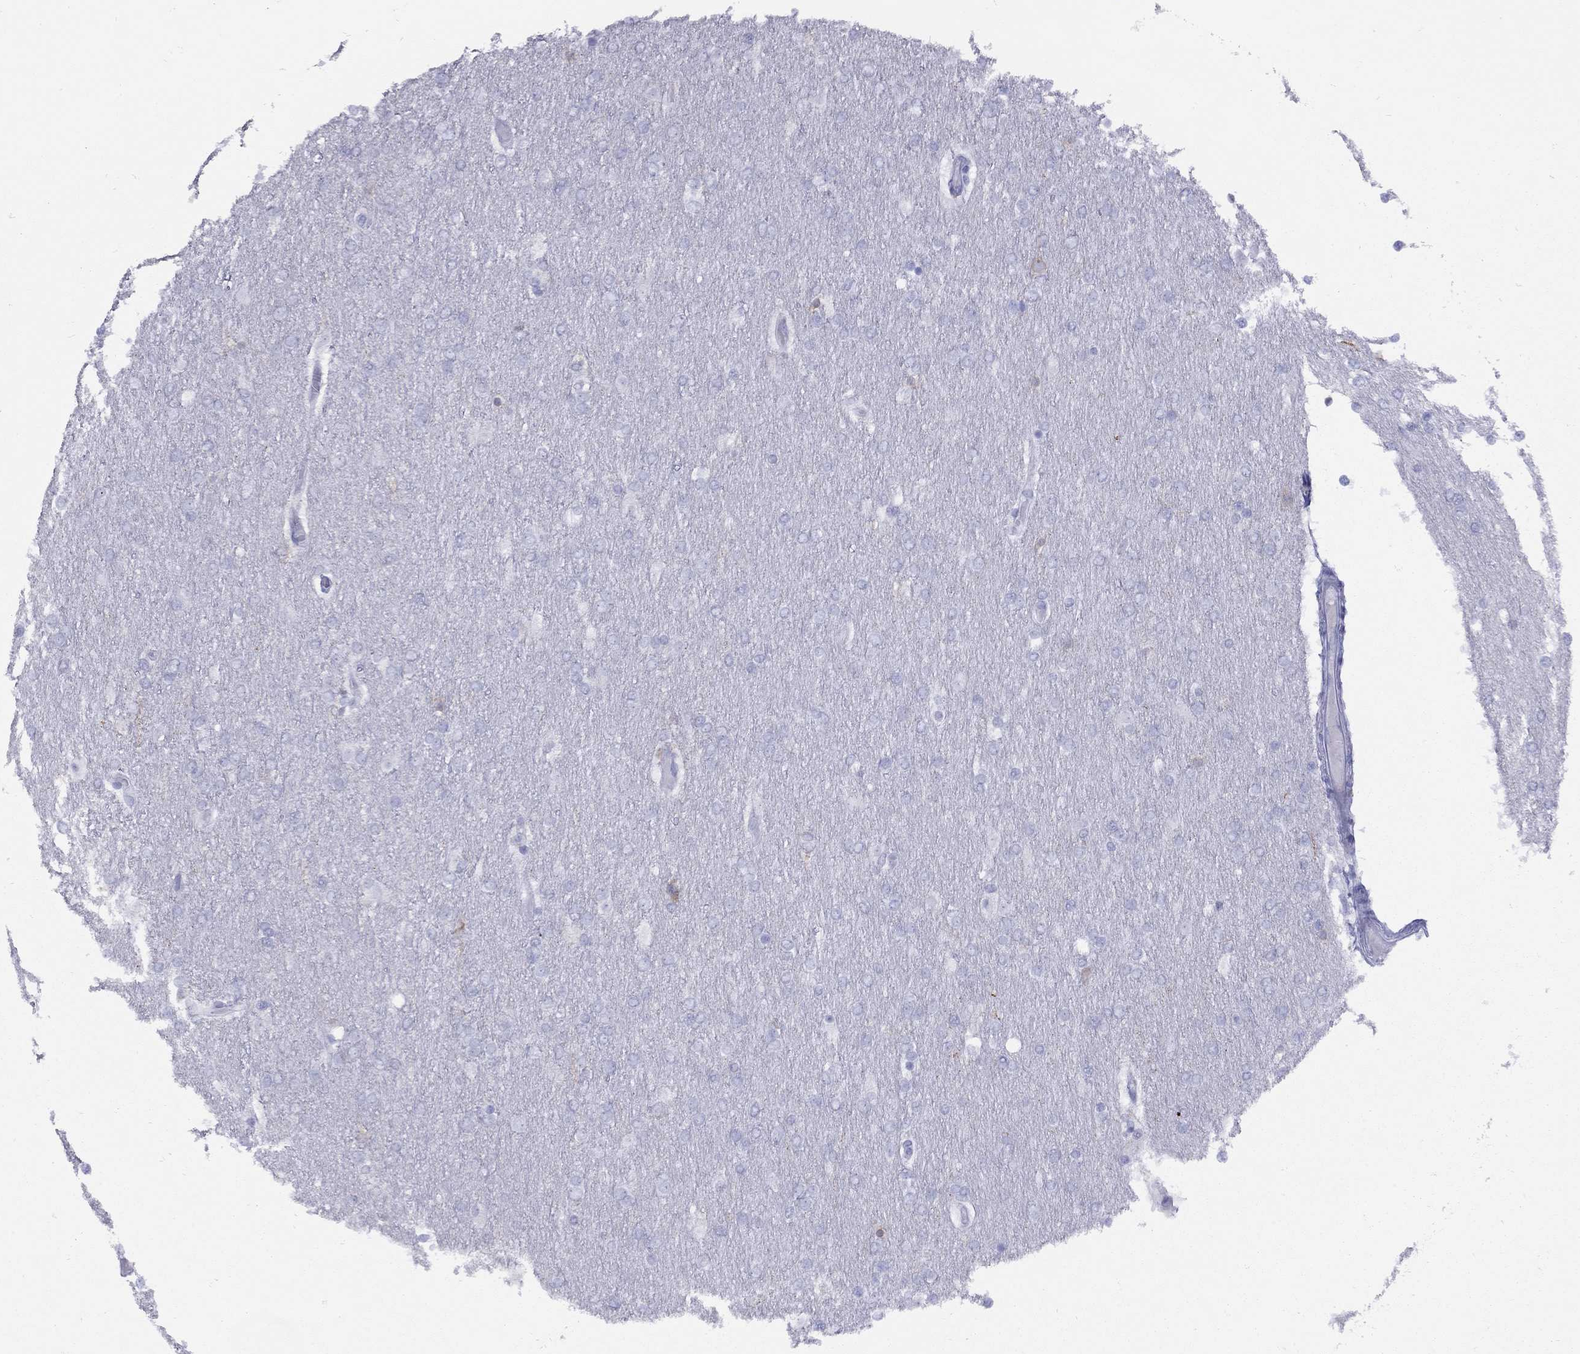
{"staining": {"intensity": "negative", "quantity": "none", "location": "none"}, "tissue": "glioma", "cell_type": "Tumor cells", "image_type": "cancer", "snomed": [{"axis": "morphology", "description": "Glioma, malignant, High grade"}, {"axis": "topography", "description": "Brain"}], "caption": "IHC image of neoplastic tissue: human malignant glioma (high-grade) stained with DAB (3,3'-diaminobenzidine) exhibits no significant protein positivity in tumor cells.", "gene": "GRIA2", "patient": {"sex": "female", "age": 61}}